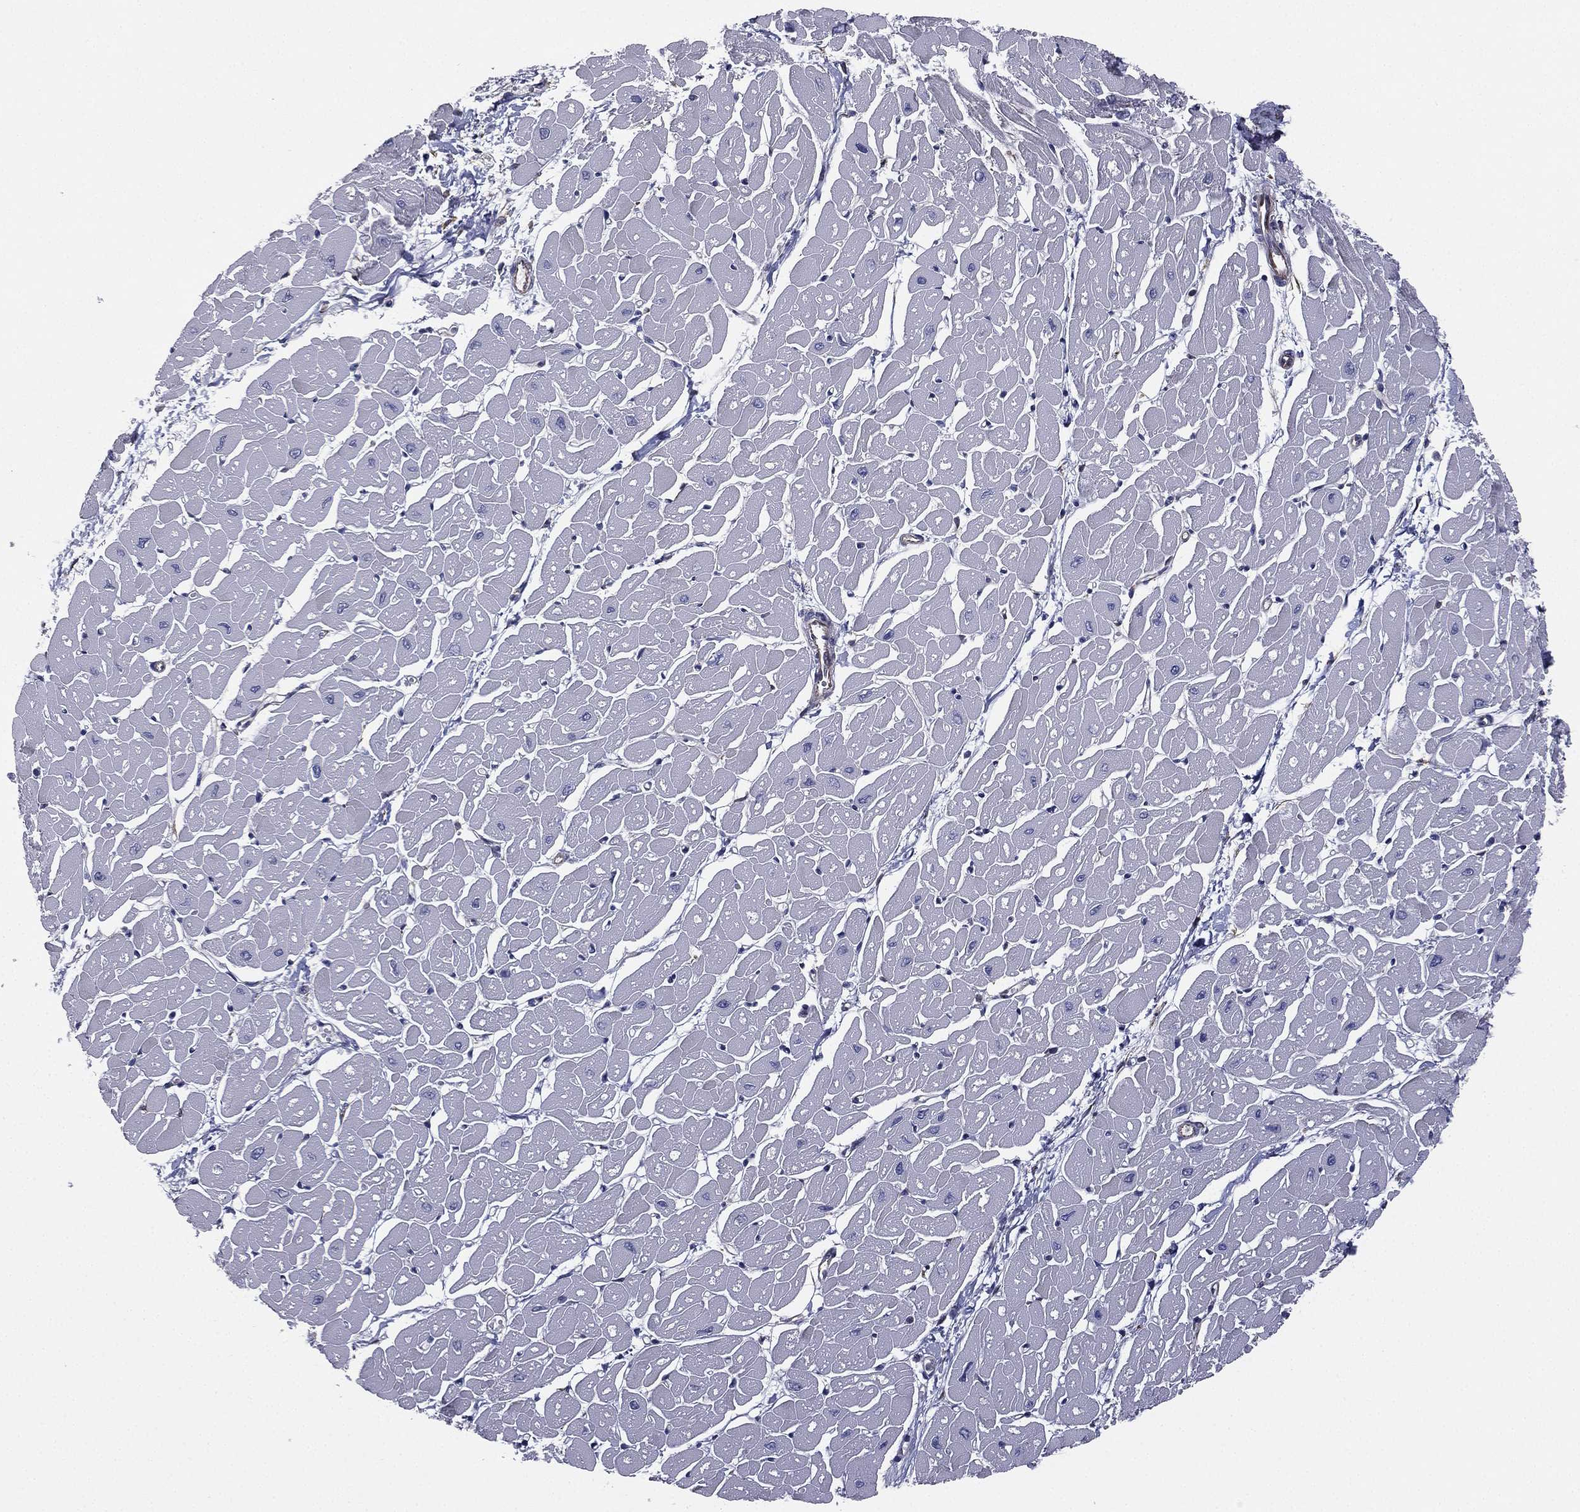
{"staining": {"intensity": "negative", "quantity": "none", "location": "none"}, "tissue": "heart muscle", "cell_type": "Cardiomyocytes", "image_type": "normal", "snomed": [{"axis": "morphology", "description": "Normal tissue, NOS"}, {"axis": "topography", "description": "Heart"}], "caption": "High power microscopy histopathology image of an IHC micrograph of normal heart muscle, revealing no significant expression in cardiomyocytes. (DAB (3,3'-diaminobenzidine) immunohistochemistry, high magnification).", "gene": "SCUBE1", "patient": {"sex": "male", "age": 57}}